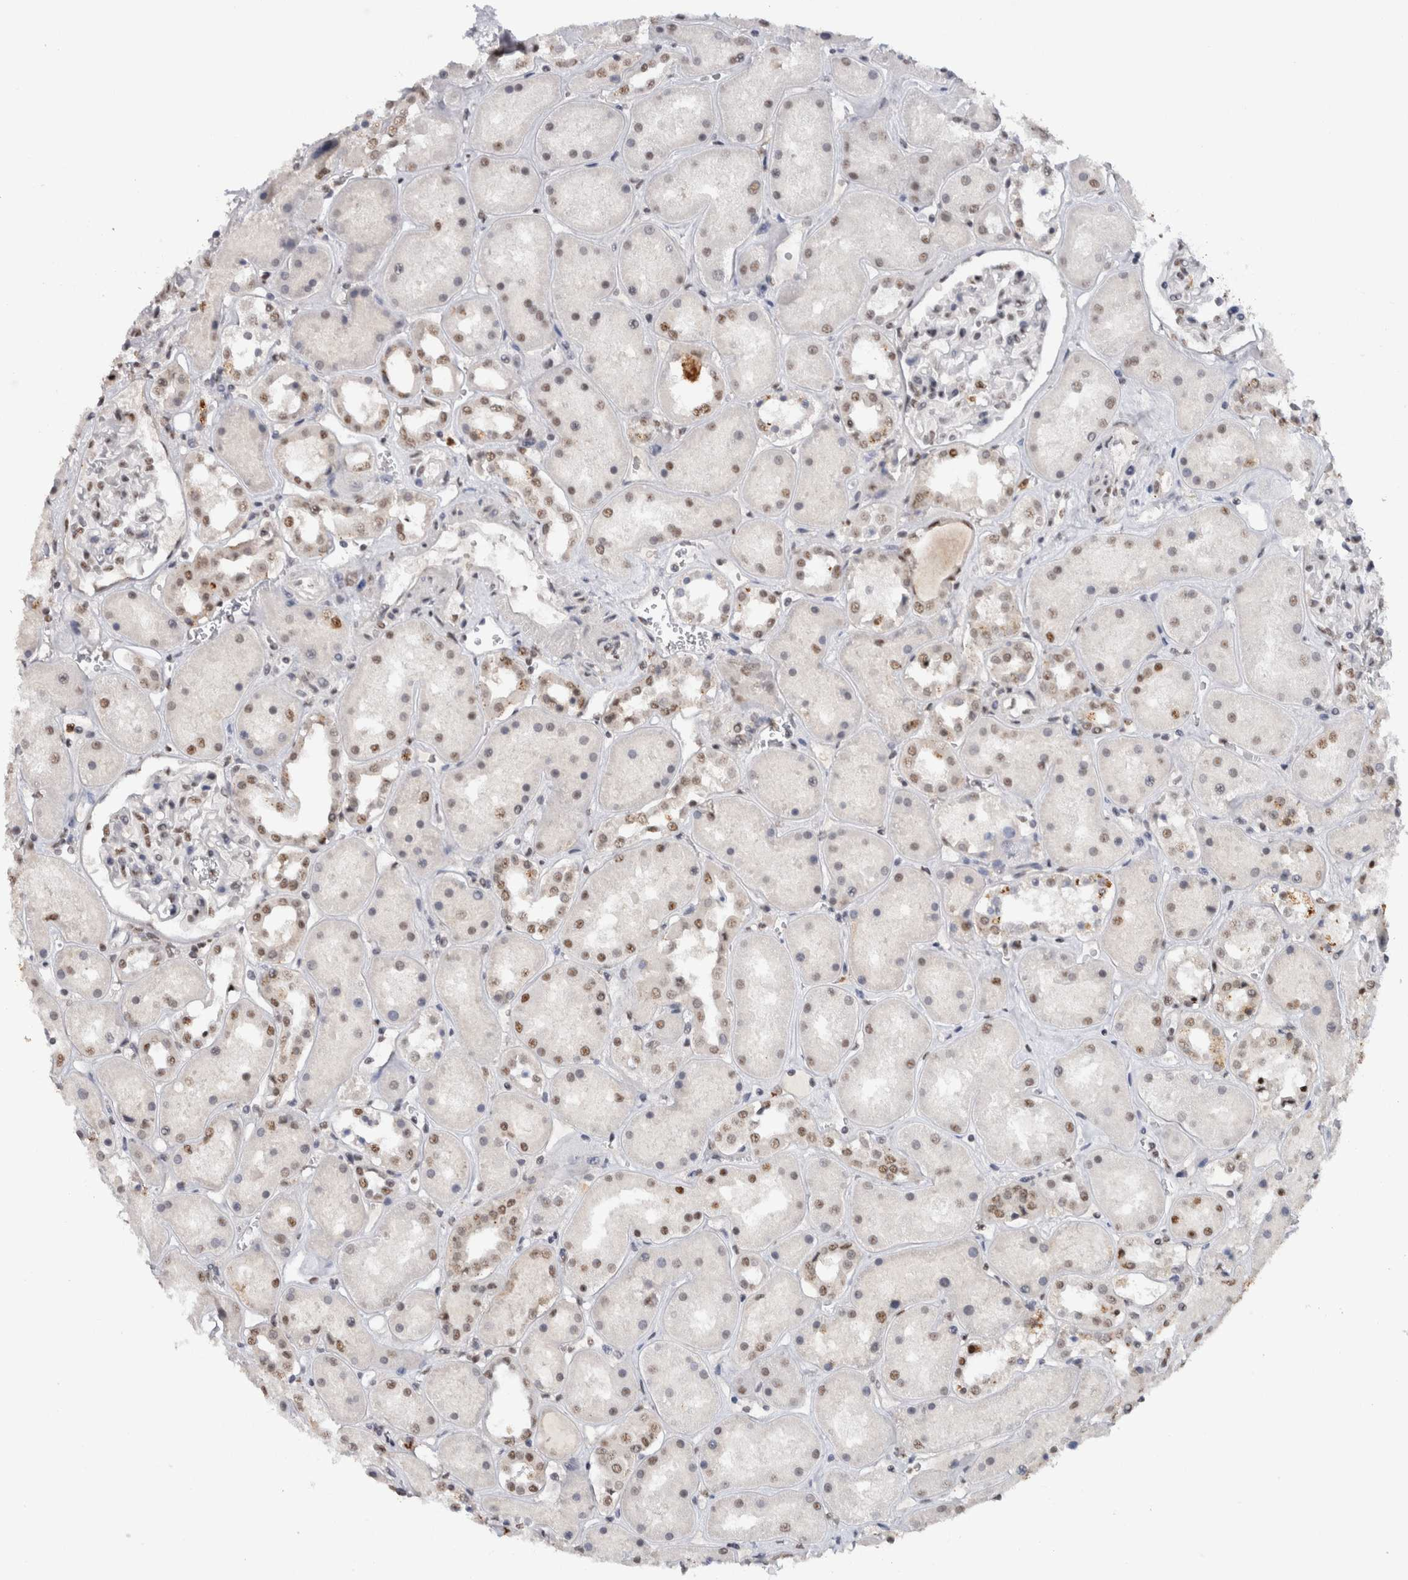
{"staining": {"intensity": "moderate", "quantity": "25%-75%", "location": "nuclear"}, "tissue": "kidney", "cell_type": "Cells in glomeruli", "image_type": "normal", "snomed": [{"axis": "morphology", "description": "Normal tissue, NOS"}, {"axis": "topography", "description": "Kidney"}], "caption": "Kidney stained with DAB (3,3'-diaminobenzidine) immunohistochemistry (IHC) shows medium levels of moderate nuclear staining in about 25%-75% of cells in glomeruli. Using DAB (3,3'-diaminobenzidine) (brown) and hematoxylin (blue) stains, captured at high magnification using brightfield microscopy.", "gene": "RPS6KA2", "patient": {"sex": "male", "age": 70}}